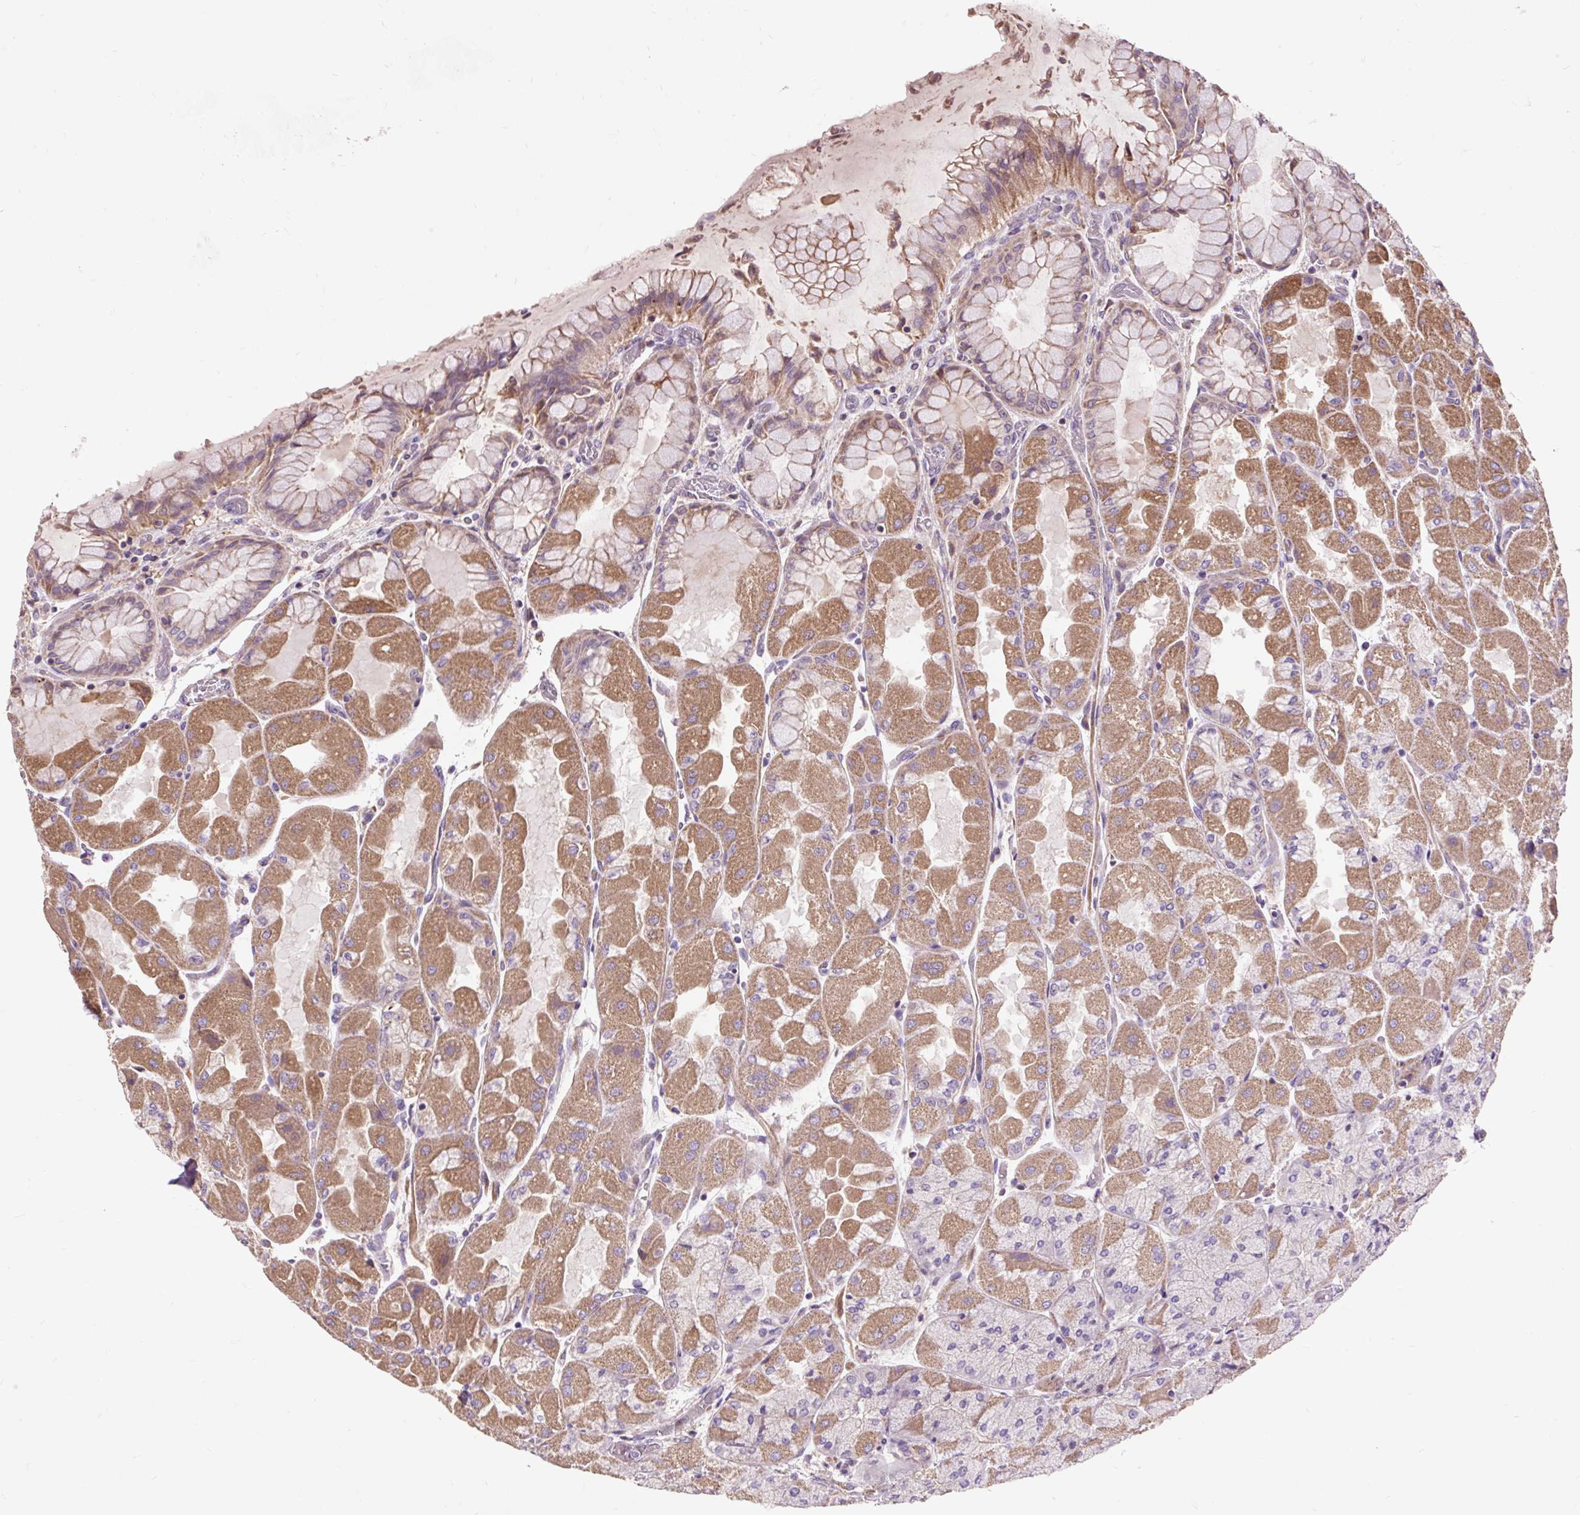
{"staining": {"intensity": "moderate", "quantity": ">75%", "location": "cytoplasmic/membranous"}, "tissue": "stomach", "cell_type": "Glandular cells", "image_type": "normal", "snomed": [{"axis": "morphology", "description": "Normal tissue, NOS"}, {"axis": "topography", "description": "Stomach"}], "caption": "Protein staining by immunohistochemistry shows moderate cytoplasmic/membranous staining in approximately >75% of glandular cells in unremarkable stomach.", "gene": "PRIMPOL", "patient": {"sex": "female", "age": 61}}